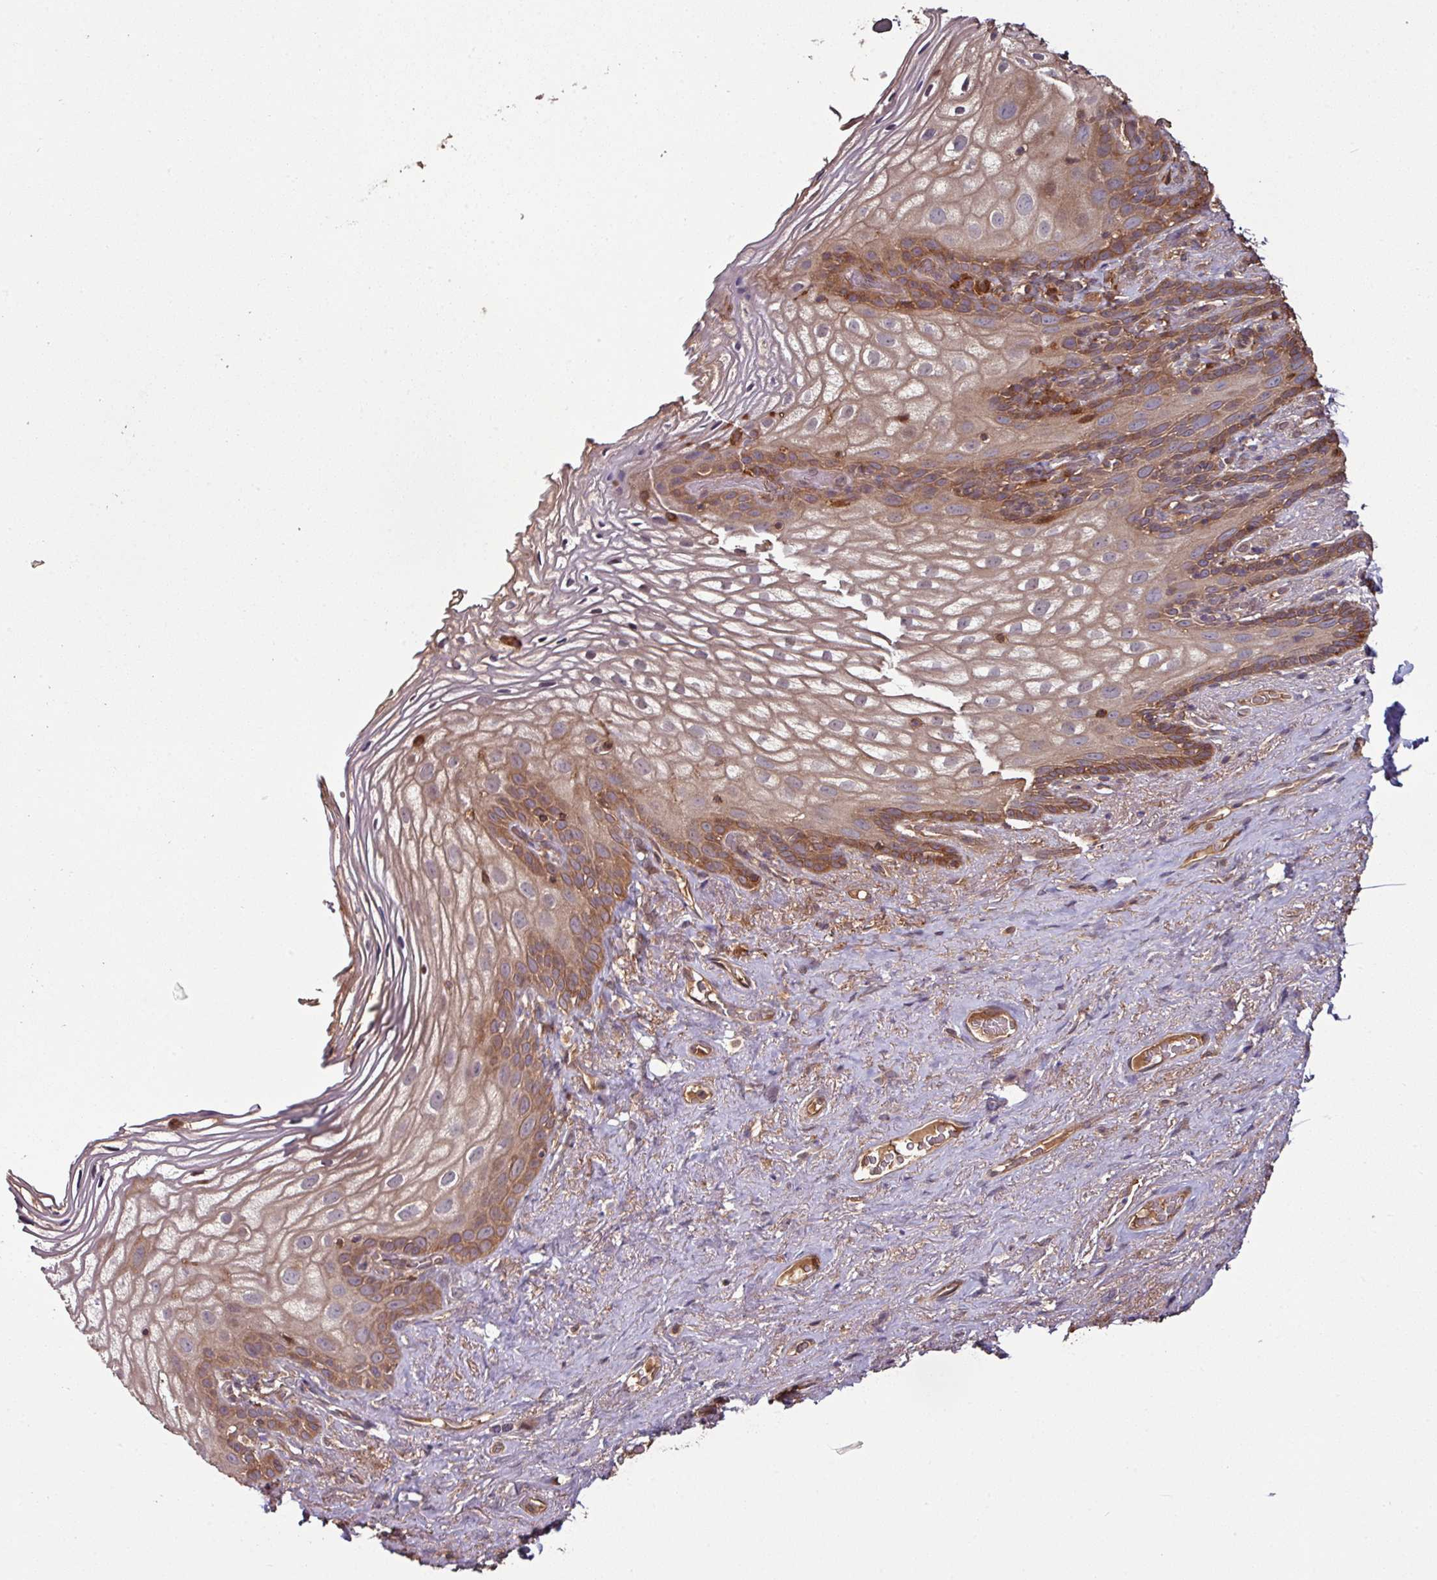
{"staining": {"intensity": "moderate", "quantity": "25%-75%", "location": "cytoplasmic/membranous"}, "tissue": "vagina", "cell_type": "Squamous epithelial cells", "image_type": "normal", "snomed": [{"axis": "morphology", "description": "Normal tissue, NOS"}, {"axis": "topography", "description": "Vagina"}, {"axis": "topography", "description": "Peripheral nerve tissue"}], "caption": "Squamous epithelial cells demonstrate medium levels of moderate cytoplasmic/membranous staining in about 25%-75% of cells in normal human vagina.", "gene": "GNPDA1", "patient": {"sex": "female", "age": 71}}